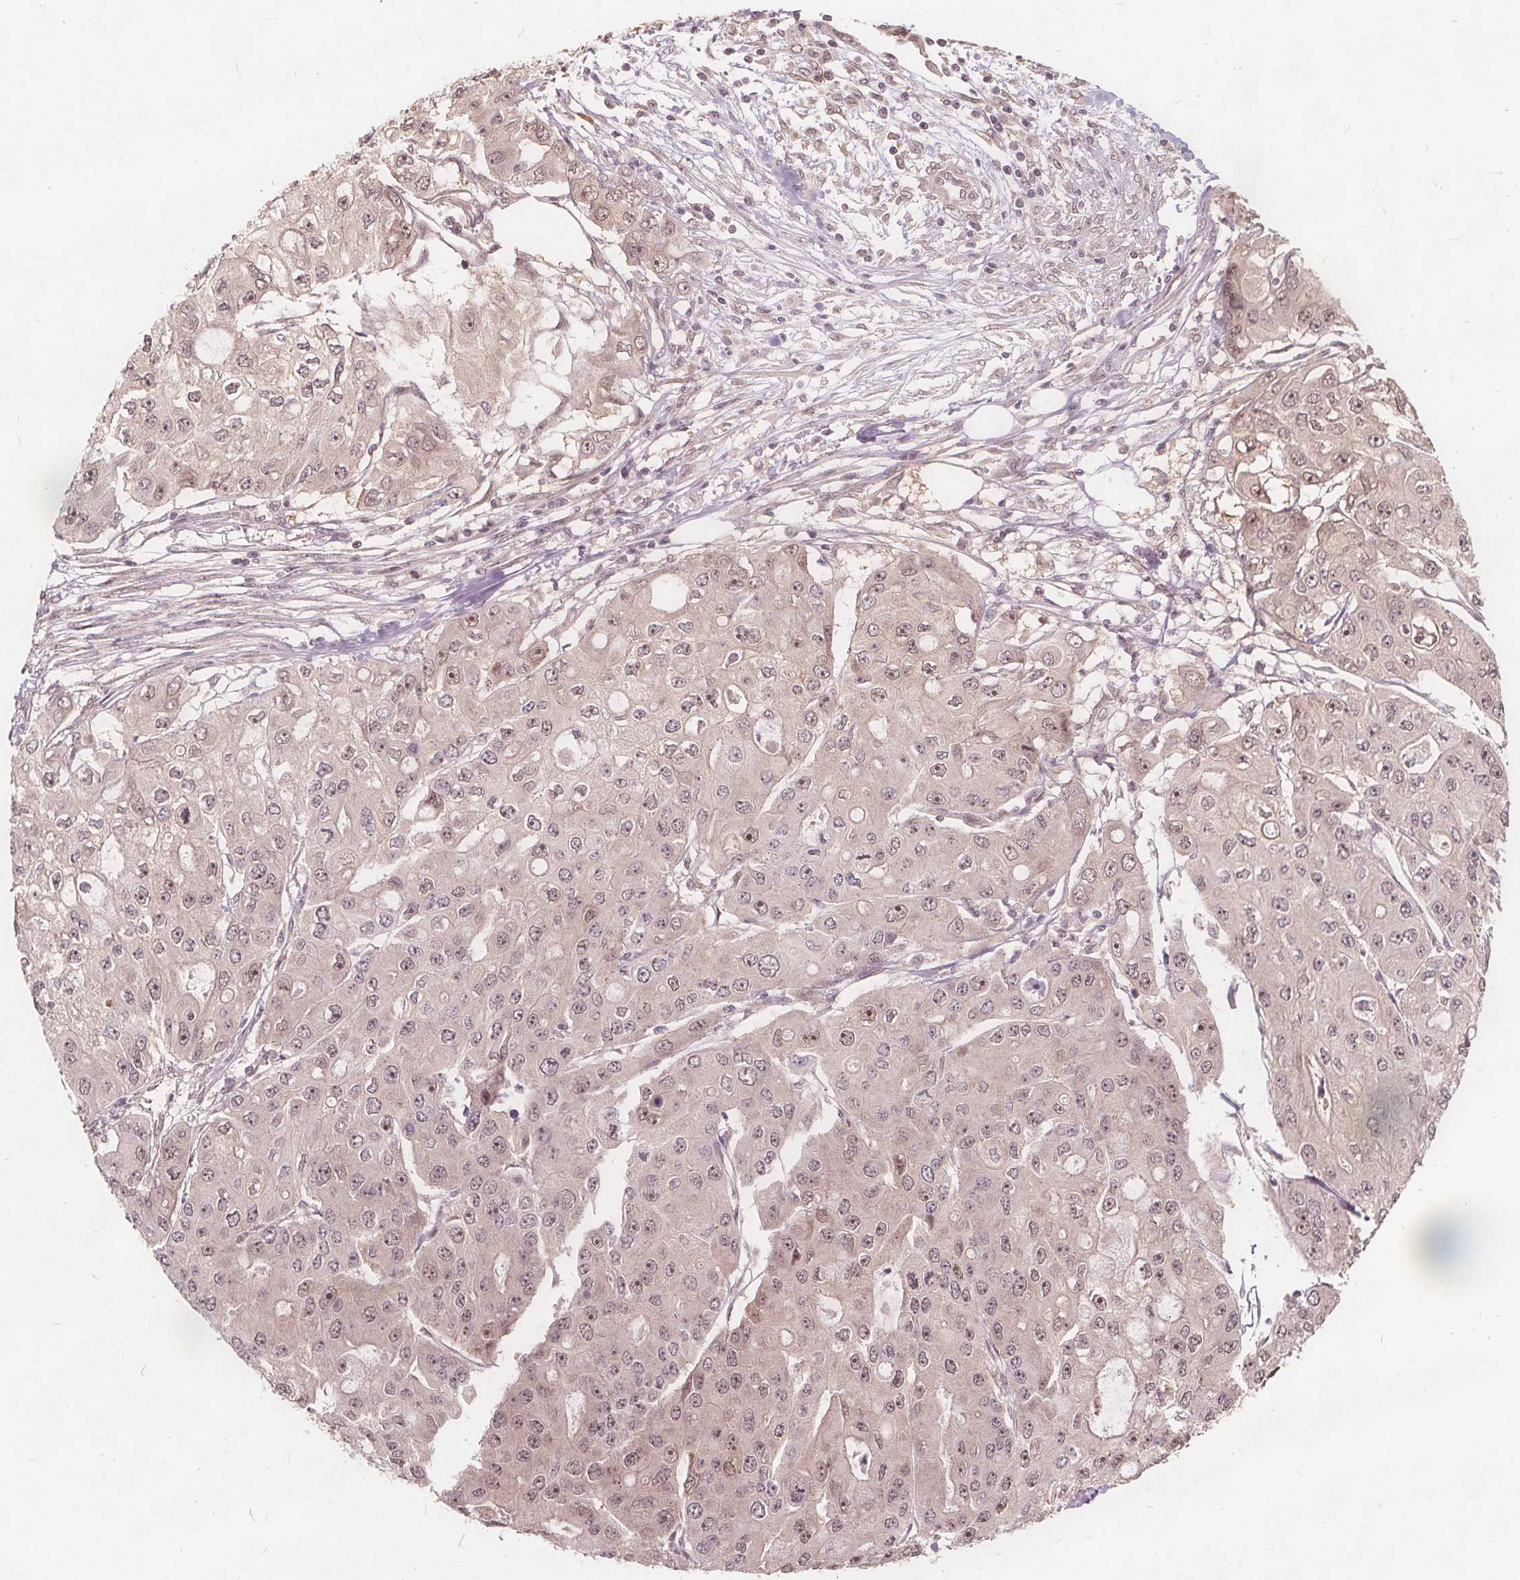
{"staining": {"intensity": "weak", "quantity": ">75%", "location": "cytoplasmic/membranous,nuclear"}, "tissue": "ovarian cancer", "cell_type": "Tumor cells", "image_type": "cancer", "snomed": [{"axis": "morphology", "description": "Cystadenocarcinoma, serous, NOS"}, {"axis": "topography", "description": "Ovary"}], "caption": "Weak cytoplasmic/membranous and nuclear staining is present in approximately >75% of tumor cells in ovarian cancer. (DAB = brown stain, brightfield microscopy at high magnification).", "gene": "PPP1CB", "patient": {"sex": "female", "age": 56}}